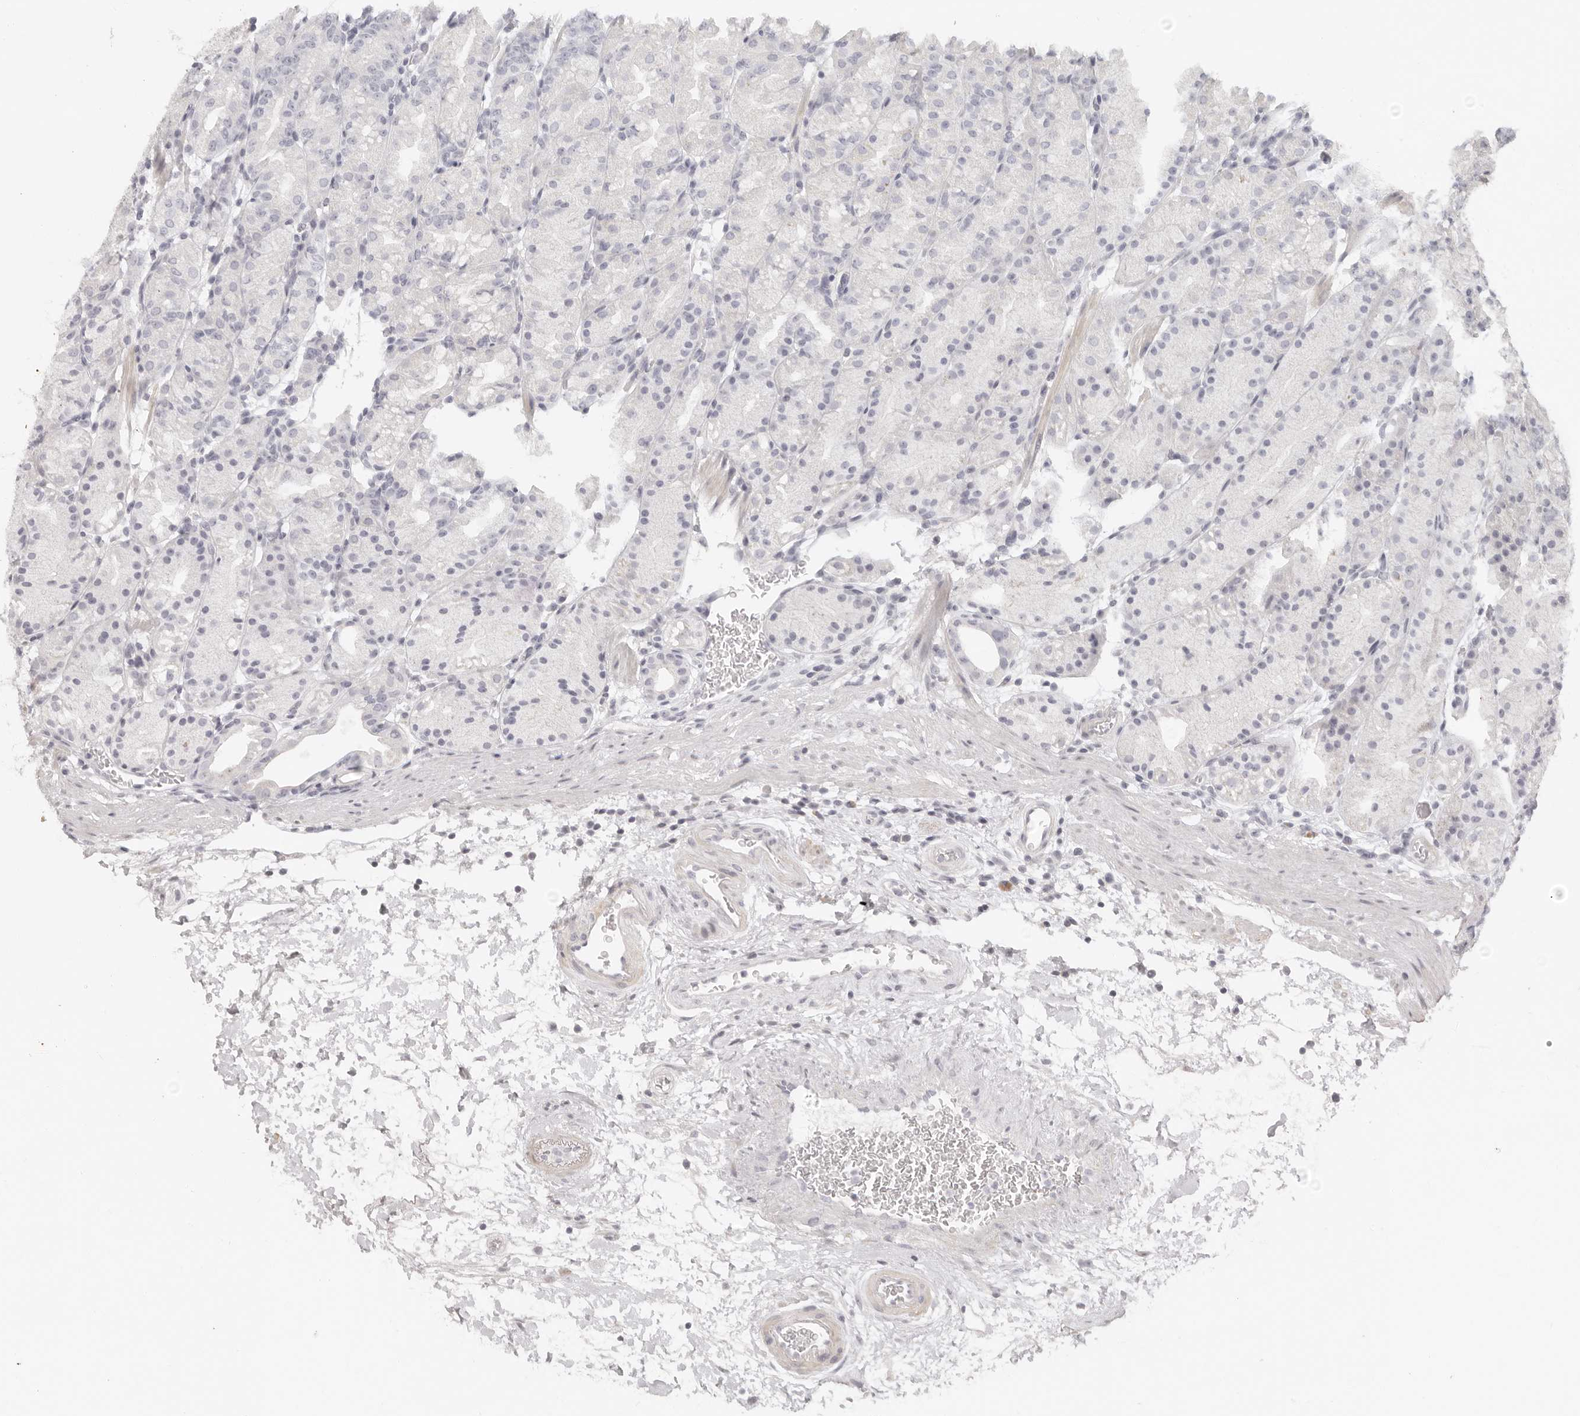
{"staining": {"intensity": "negative", "quantity": "none", "location": "none"}, "tissue": "stomach", "cell_type": "Glandular cells", "image_type": "normal", "snomed": [{"axis": "morphology", "description": "Normal tissue, NOS"}, {"axis": "topography", "description": "Stomach, upper"}], "caption": "Immunohistochemistry image of normal stomach: stomach stained with DAB (3,3'-diaminobenzidine) displays no significant protein expression in glandular cells.", "gene": "RXFP1", "patient": {"sex": "male", "age": 48}}